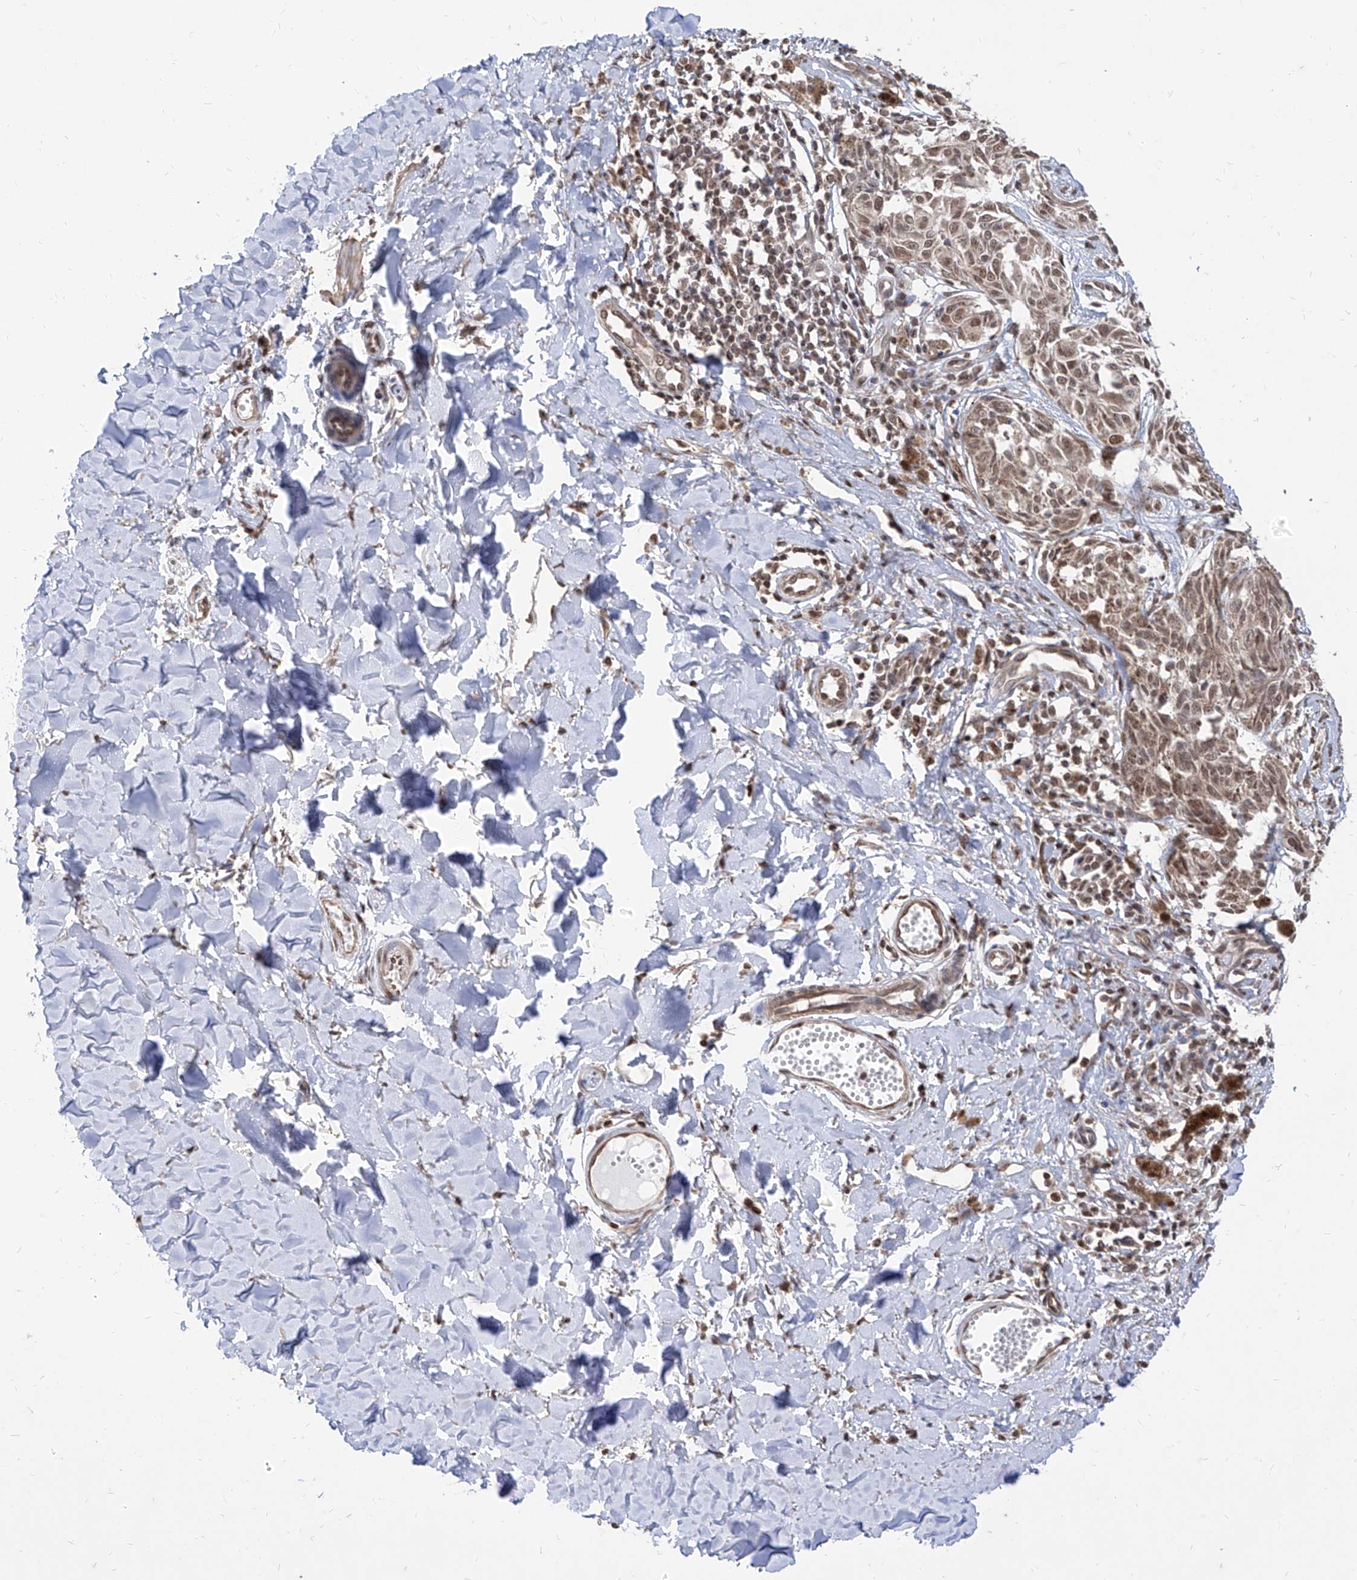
{"staining": {"intensity": "moderate", "quantity": ">75%", "location": "nuclear"}, "tissue": "melanoma", "cell_type": "Tumor cells", "image_type": "cancer", "snomed": [{"axis": "morphology", "description": "Malignant melanoma, NOS"}, {"axis": "topography", "description": "Skin"}], "caption": "Moderate nuclear protein expression is present in about >75% of tumor cells in melanoma. (Stains: DAB in brown, nuclei in blue, Microscopy: brightfield microscopy at high magnification).", "gene": "C8orf82", "patient": {"sex": "male", "age": 53}}